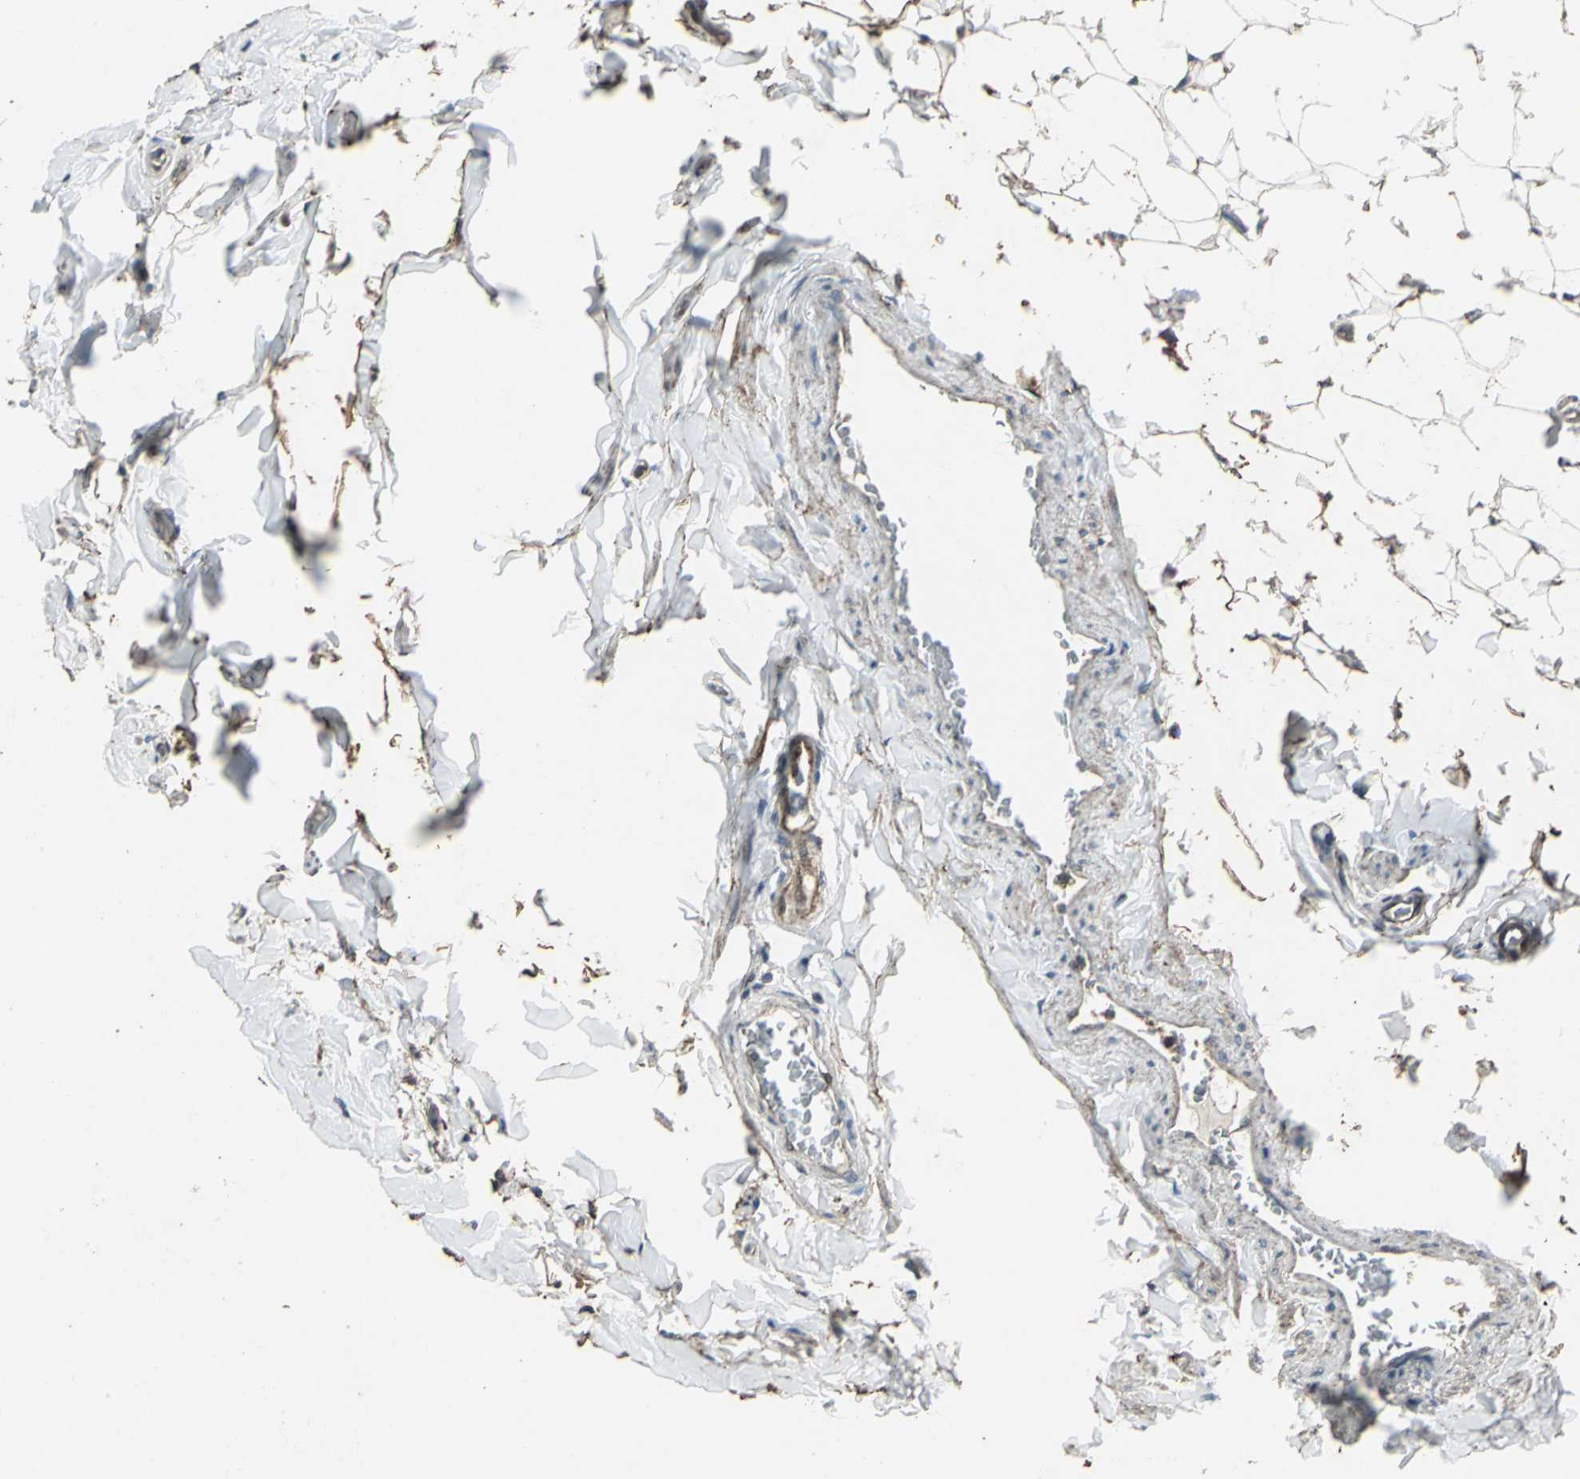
{"staining": {"intensity": "weak", "quantity": "25%-75%", "location": "cytoplasmic/membranous"}, "tissue": "epididymis", "cell_type": "Glandular cells", "image_type": "normal", "snomed": [{"axis": "morphology", "description": "Normal tissue, NOS"}, {"axis": "topography", "description": "Epididymis"}], "caption": "Unremarkable epididymis displays weak cytoplasmic/membranous positivity in about 25%-75% of glandular cells.", "gene": "DNAJB4", "patient": {"sex": "male", "age": 26}}